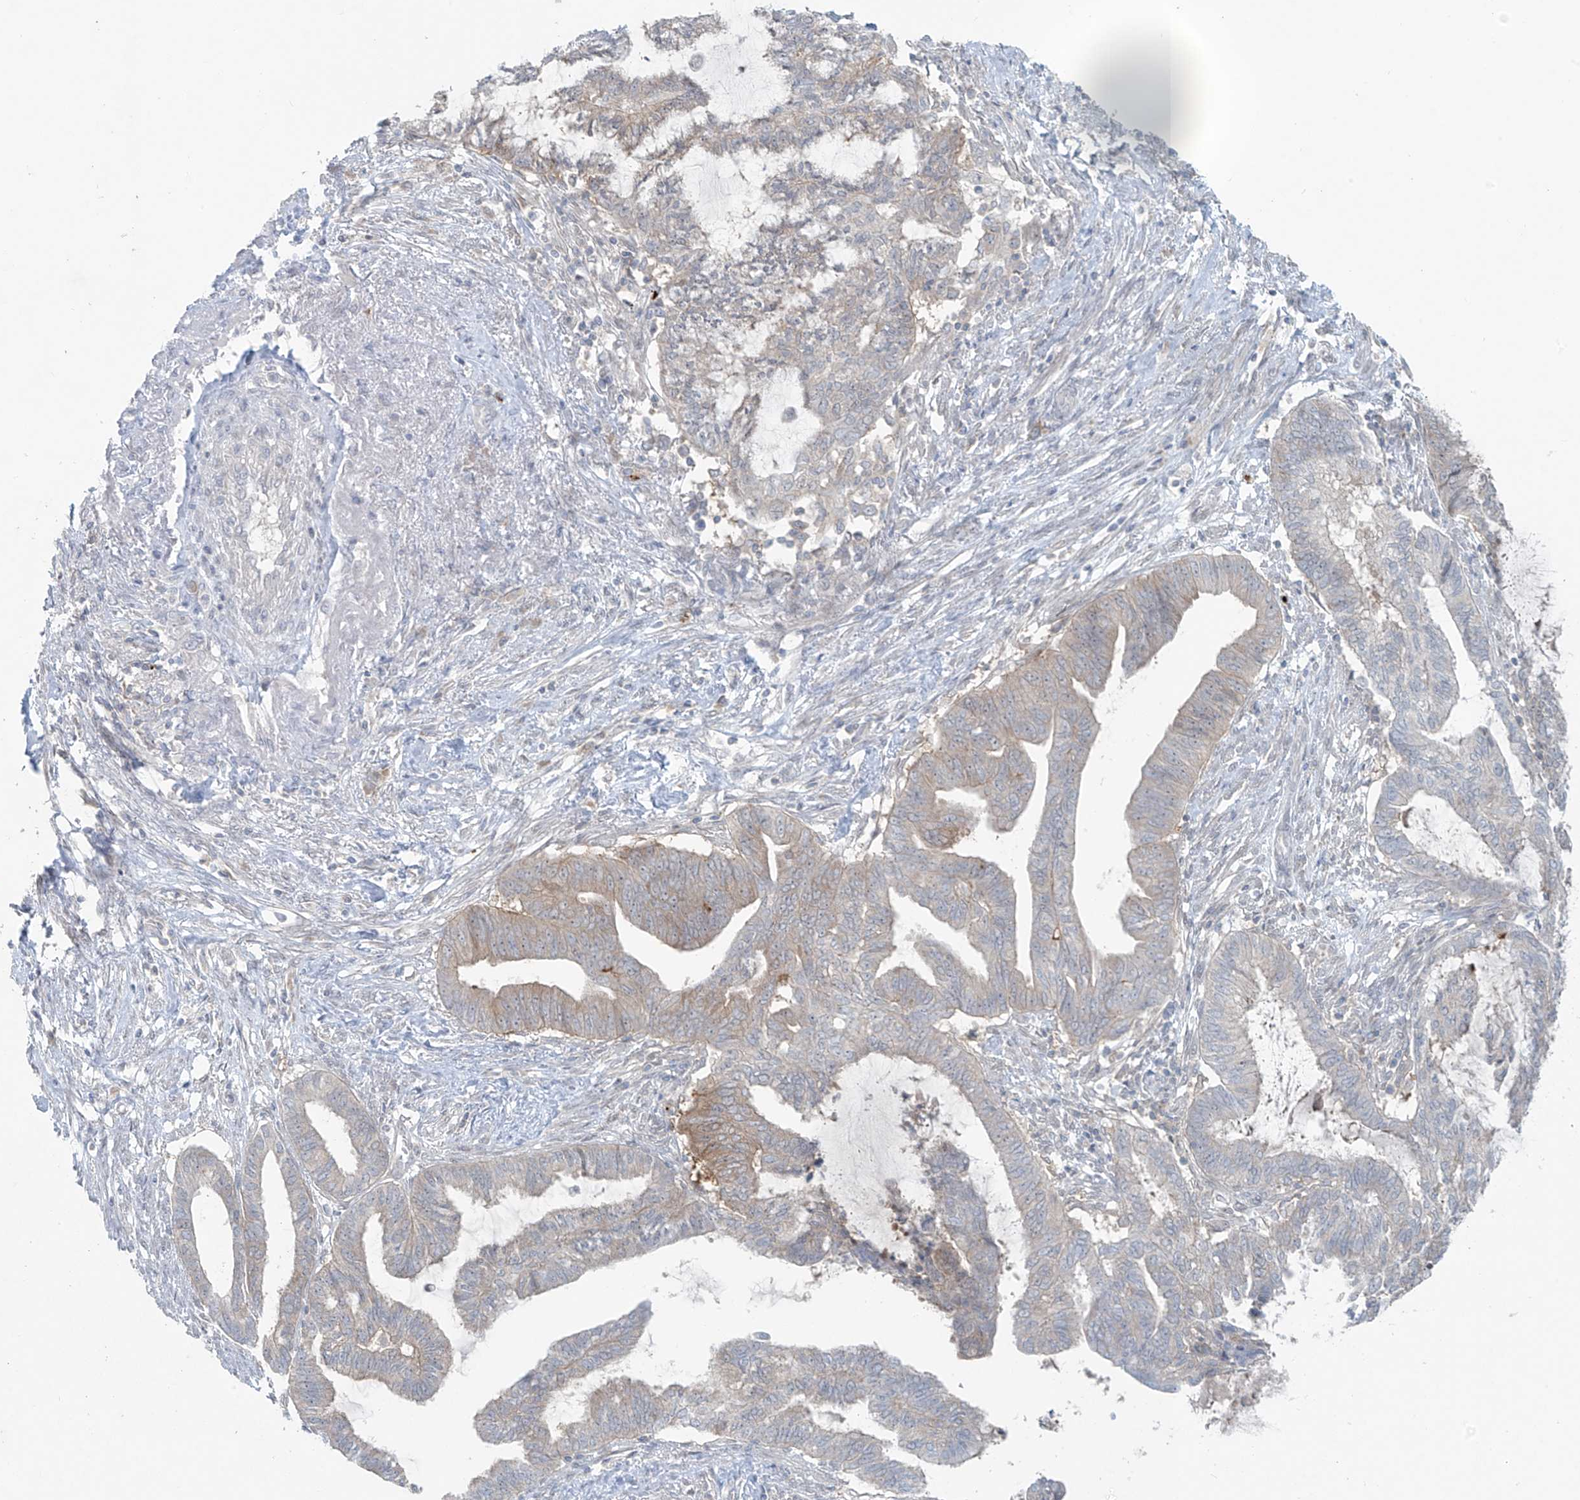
{"staining": {"intensity": "weak", "quantity": "<25%", "location": "cytoplasmic/membranous"}, "tissue": "endometrial cancer", "cell_type": "Tumor cells", "image_type": "cancer", "snomed": [{"axis": "morphology", "description": "Adenocarcinoma, NOS"}, {"axis": "topography", "description": "Endometrium"}], "caption": "This is an immunohistochemistry photomicrograph of endometrial cancer. There is no positivity in tumor cells.", "gene": "PPAT", "patient": {"sex": "female", "age": 86}}